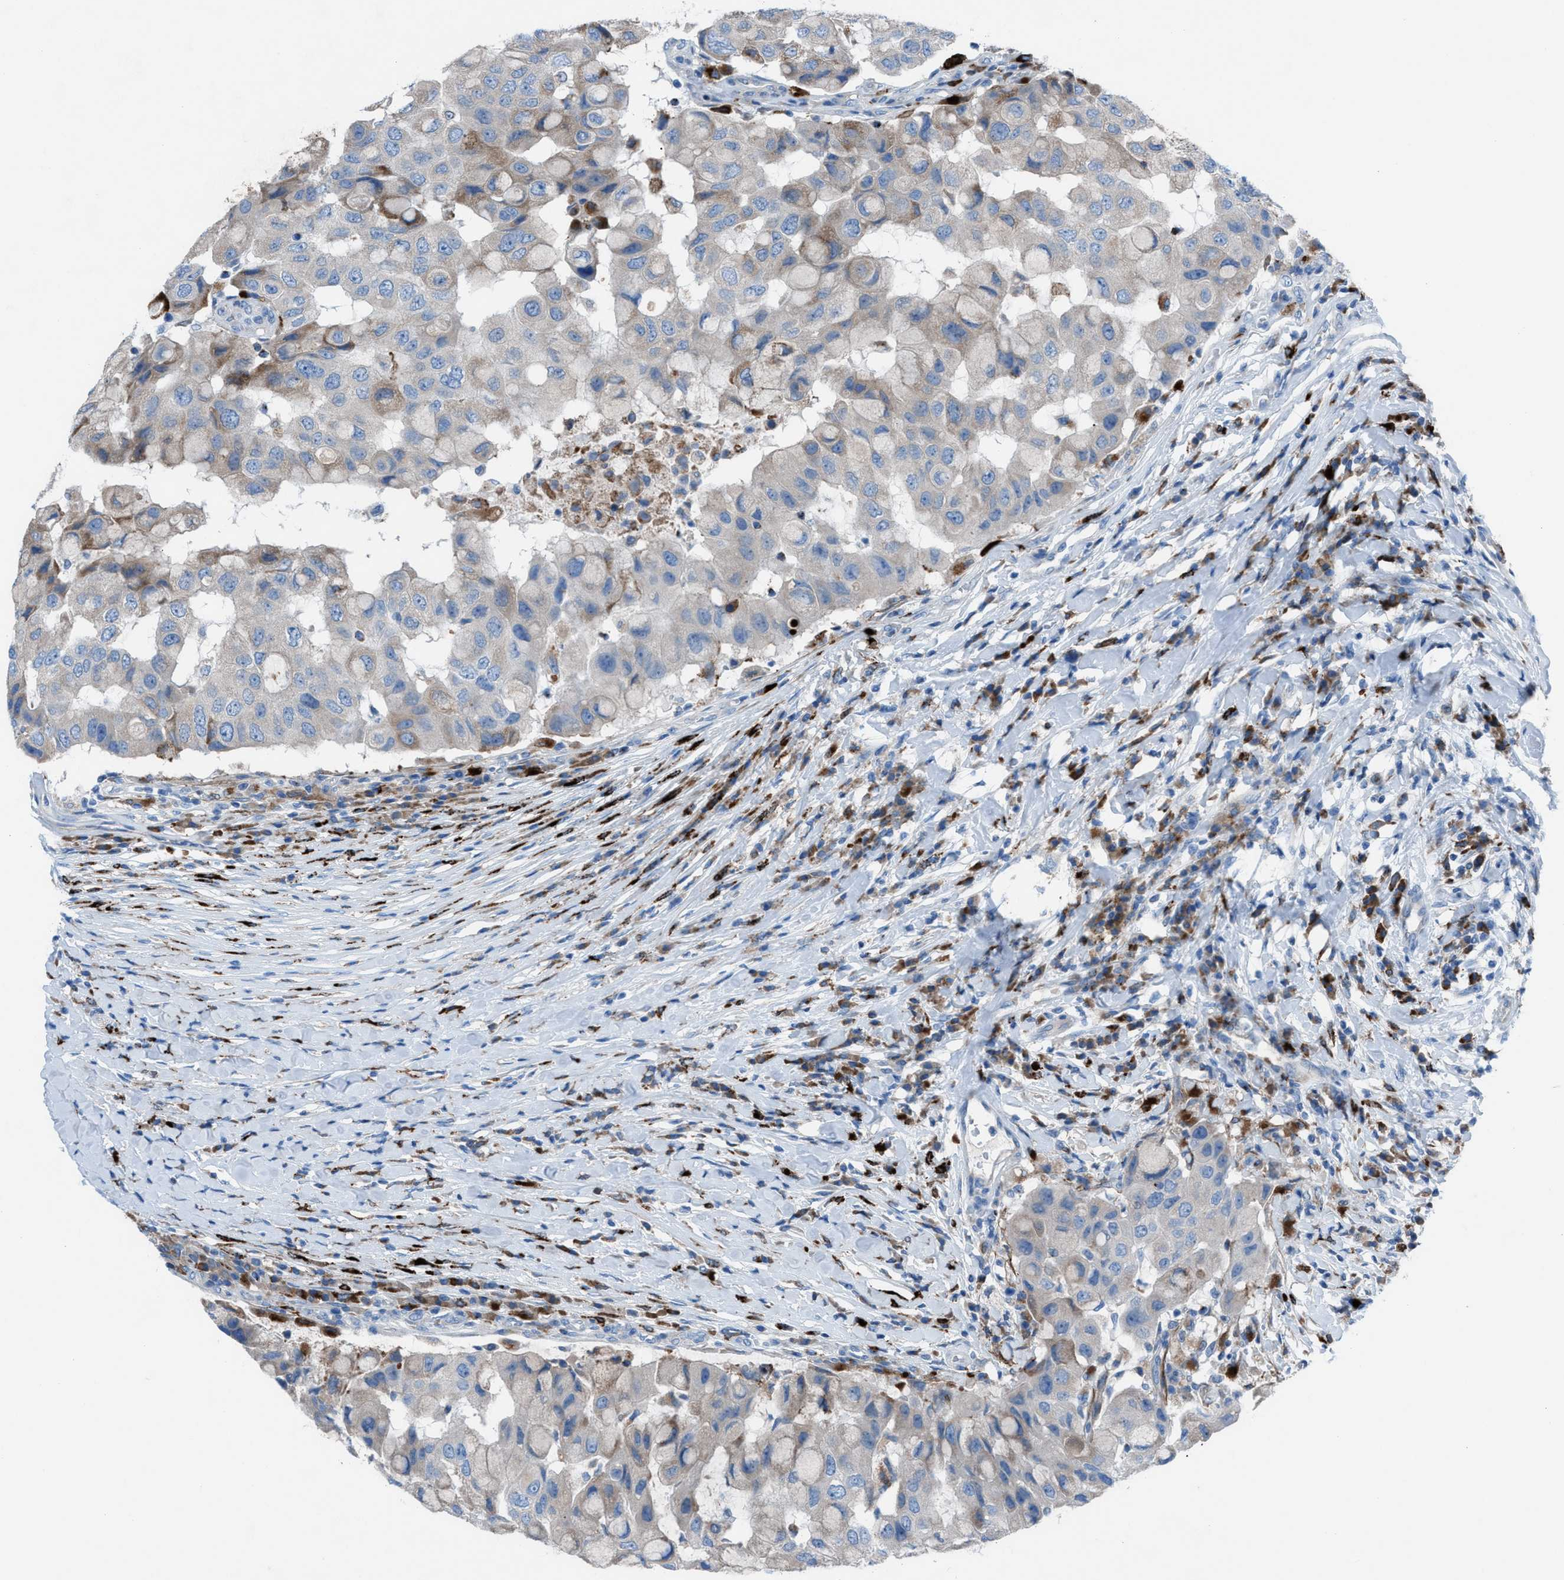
{"staining": {"intensity": "moderate", "quantity": "<25%", "location": "cytoplasmic/membranous"}, "tissue": "breast cancer", "cell_type": "Tumor cells", "image_type": "cancer", "snomed": [{"axis": "morphology", "description": "Duct carcinoma"}, {"axis": "topography", "description": "Breast"}], "caption": "A brown stain highlights moderate cytoplasmic/membranous positivity of a protein in human infiltrating ductal carcinoma (breast) tumor cells.", "gene": "CD1B", "patient": {"sex": "female", "age": 27}}